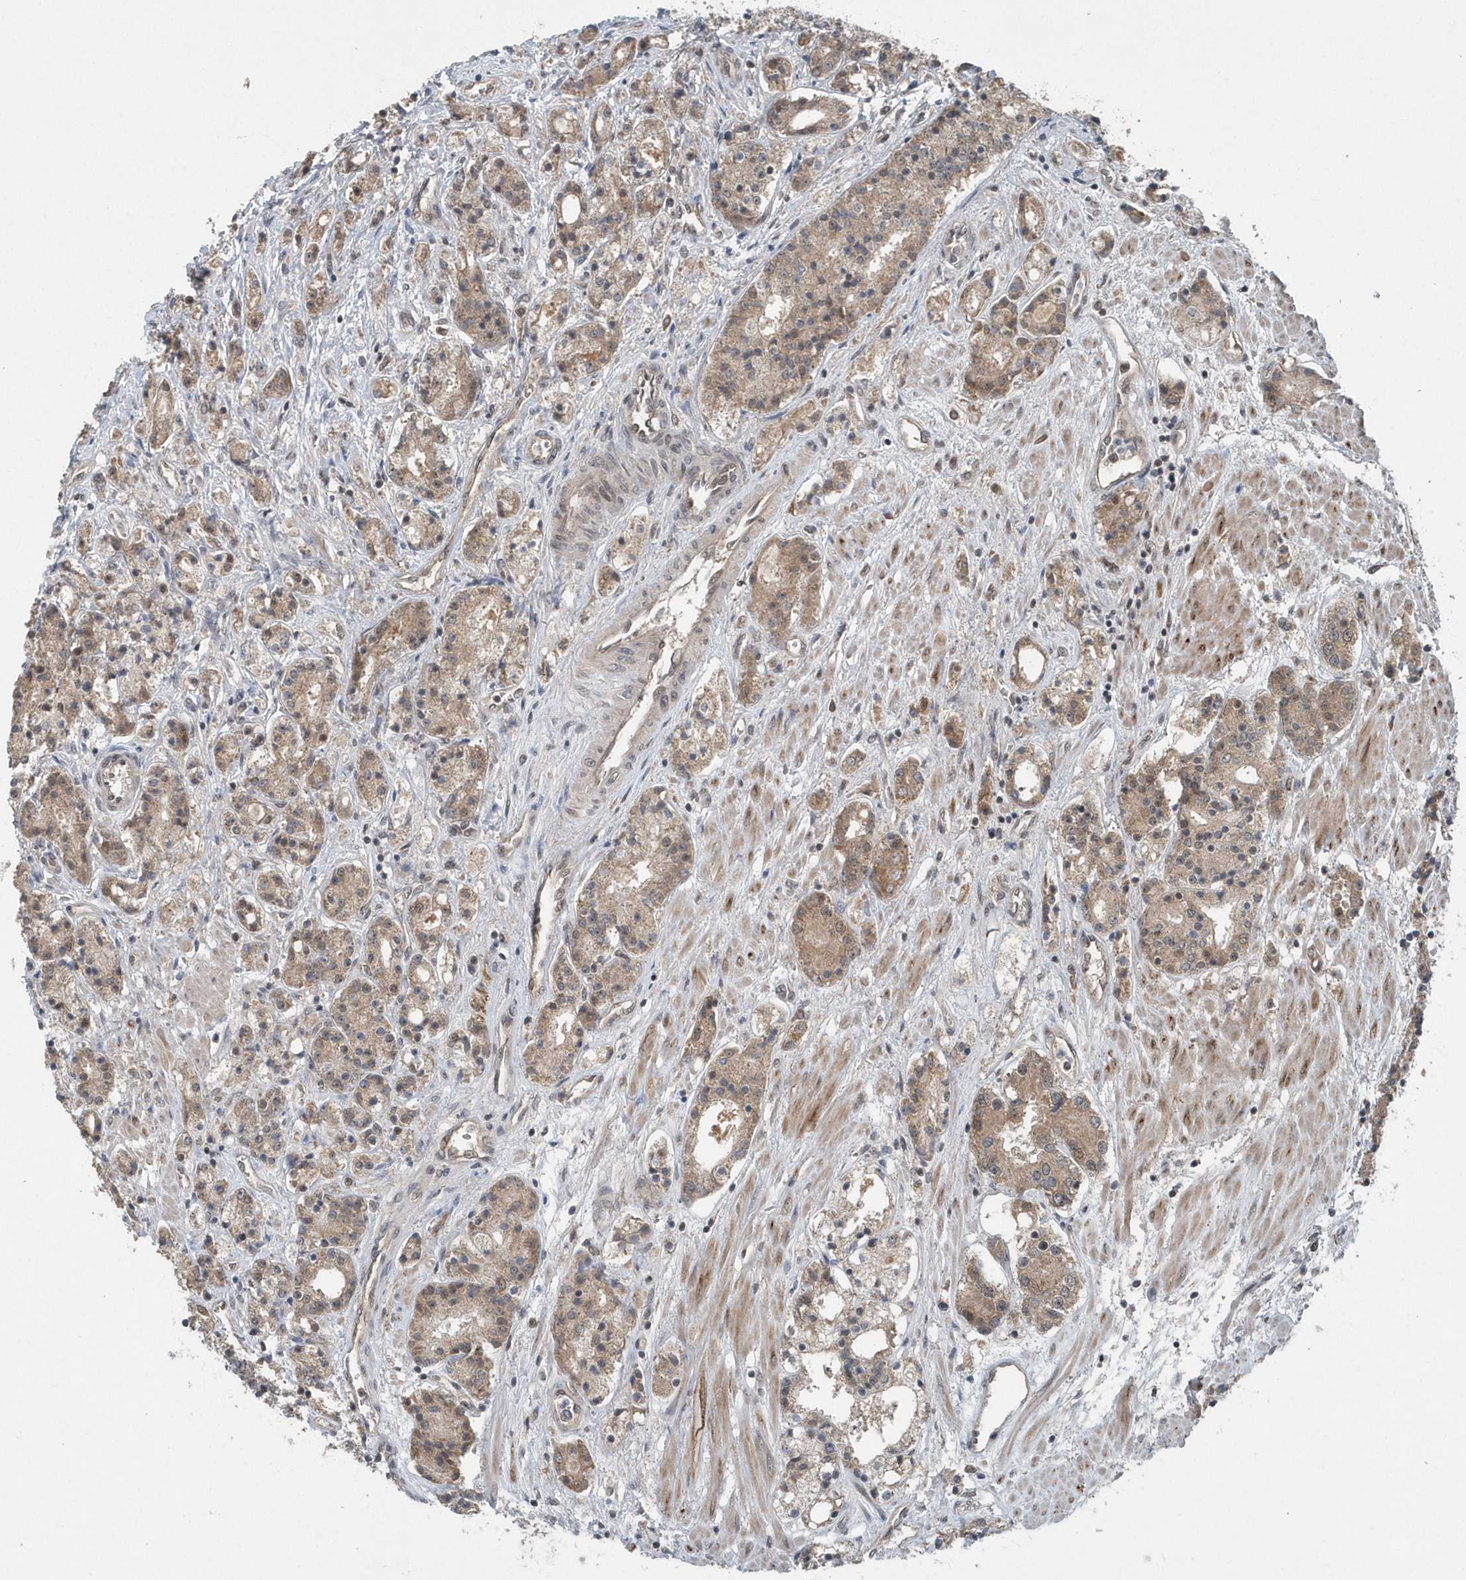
{"staining": {"intensity": "weak", "quantity": ">75%", "location": "cytoplasmic/membranous,nuclear"}, "tissue": "prostate cancer", "cell_type": "Tumor cells", "image_type": "cancer", "snomed": [{"axis": "morphology", "description": "Adenocarcinoma, High grade"}, {"axis": "topography", "description": "Prostate"}], "caption": "There is low levels of weak cytoplasmic/membranous and nuclear expression in tumor cells of prostate cancer (high-grade adenocarcinoma), as demonstrated by immunohistochemical staining (brown color).", "gene": "QTRT2", "patient": {"sex": "male", "age": 60}}